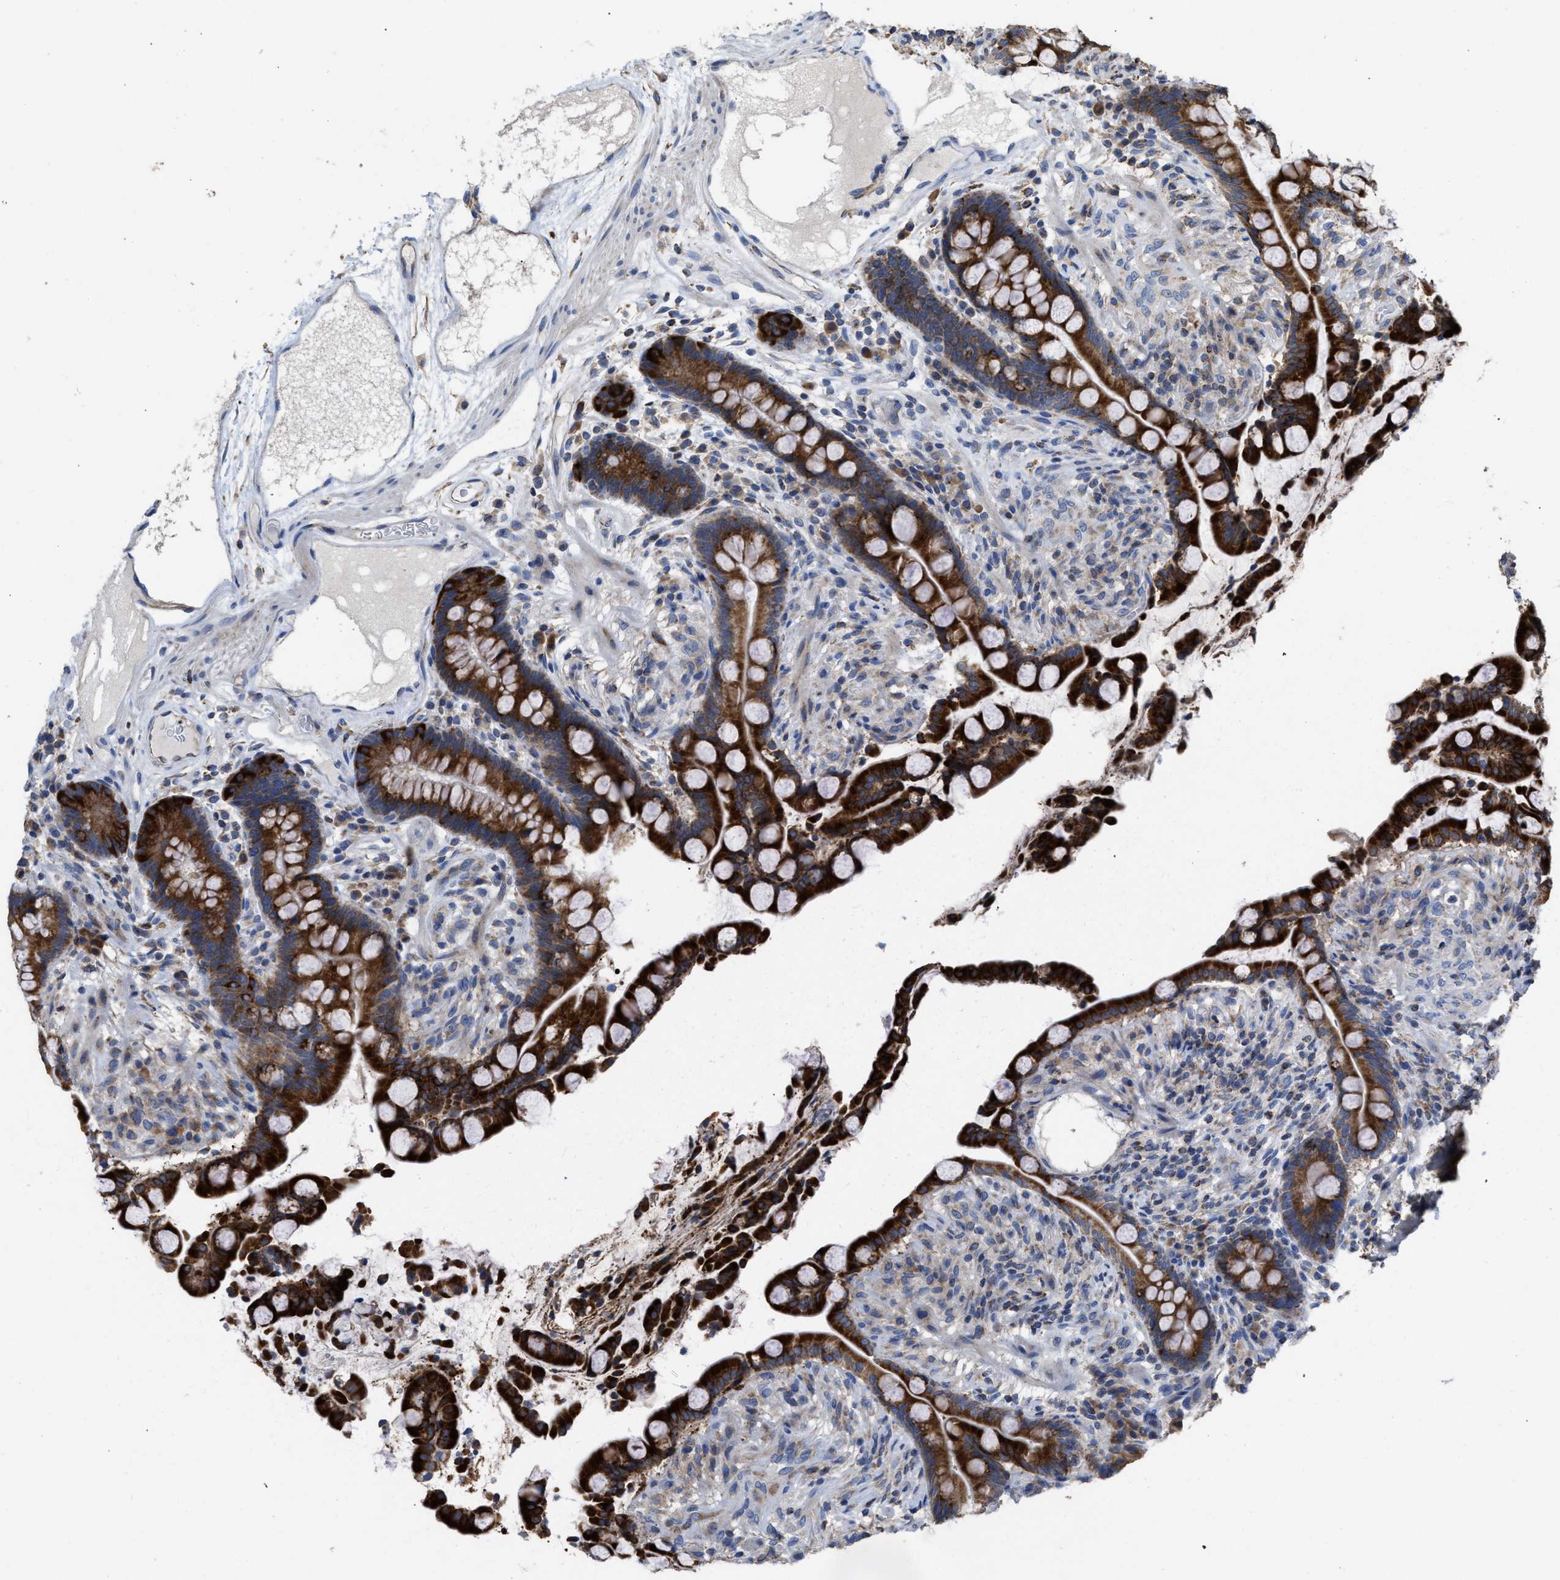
{"staining": {"intensity": "weak", "quantity": ">75%", "location": "cytoplasmic/membranous"}, "tissue": "colon", "cell_type": "Endothelial cells", "image_type": "normal", "snomed": [{"axis": "morphology", "description": "Normal tissue, NOS"}, {"axis": "topography", "description": "Colon"}], "caption": "Immunohistochemistry (IHC) micrograph of benign colon stained for a protein (brown), which exhibits low levels of weak cytoplasmic/membranous staining in approximately >75% of endothelial cells.", "gene": "AK2", "patient": {"sex": "male", "age": 73}}